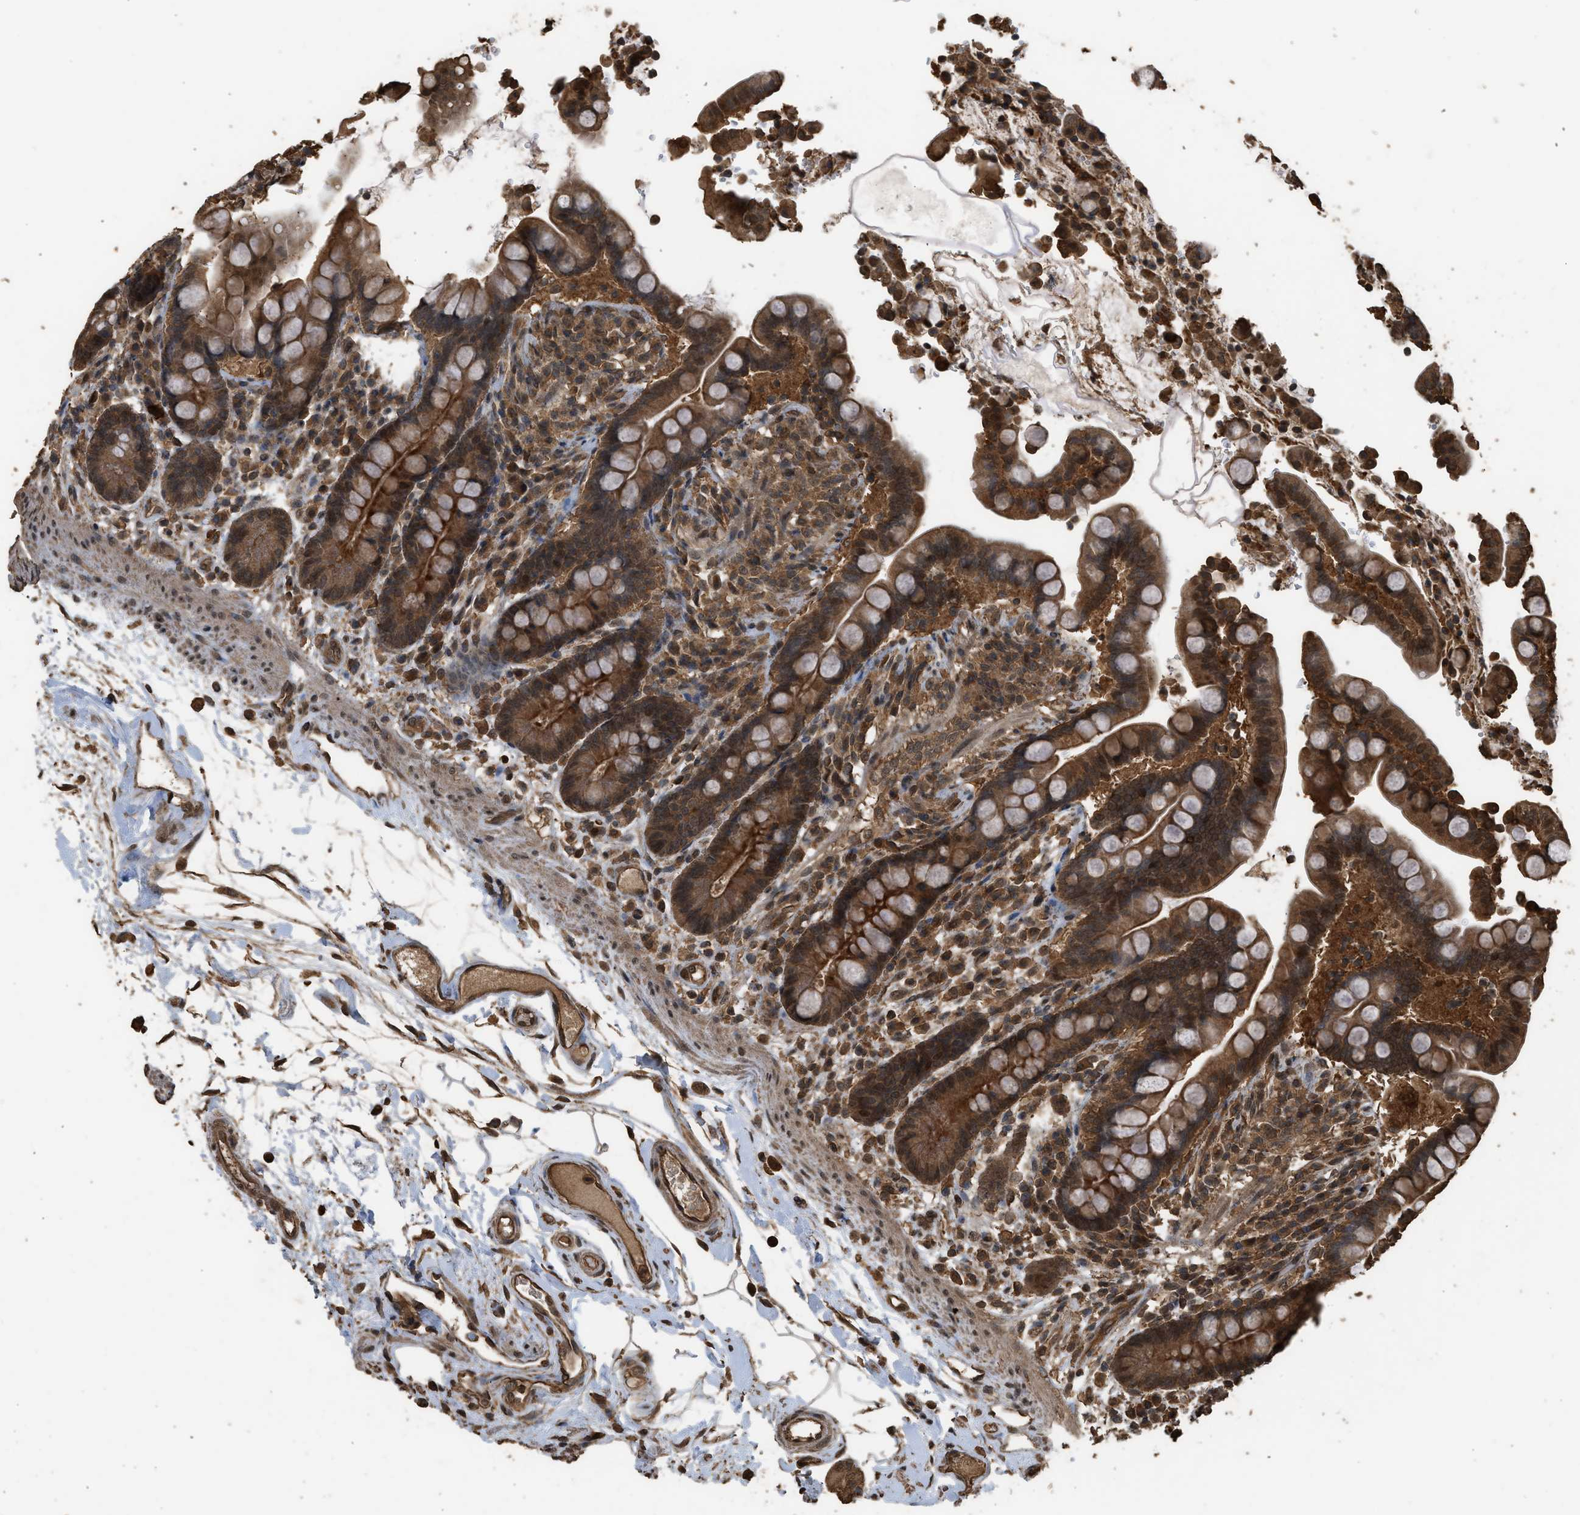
{"staining": {"intensity": "strong", "quantity": ">75%", "location": "cytoplasmic/membranous,nuclear"}, "tissue": "colon", "cell_type": "Endothelial cells", "image_type": "normal", "snomed": [{"axis": "morphology", "description": "Normal tissue, NOS"}, {"axis": "topography", "description": "Colon"}], "caption": "IHC staining of unremarkable colon, which shows high levels of strong cytoplasmic/membranous,nuclear expression in approximately >75% of endothelial cells indicating strong cytoplasmic/membranous,nuclear protein positivity. The staining was performed using DAB (3,3'-diaminobenzidine) (brown) for protein detection and nuclei were counterstained in hematoxylin (blue).", "gene": "MYBL2", "patient": {"sex": "male", "age": 73}}